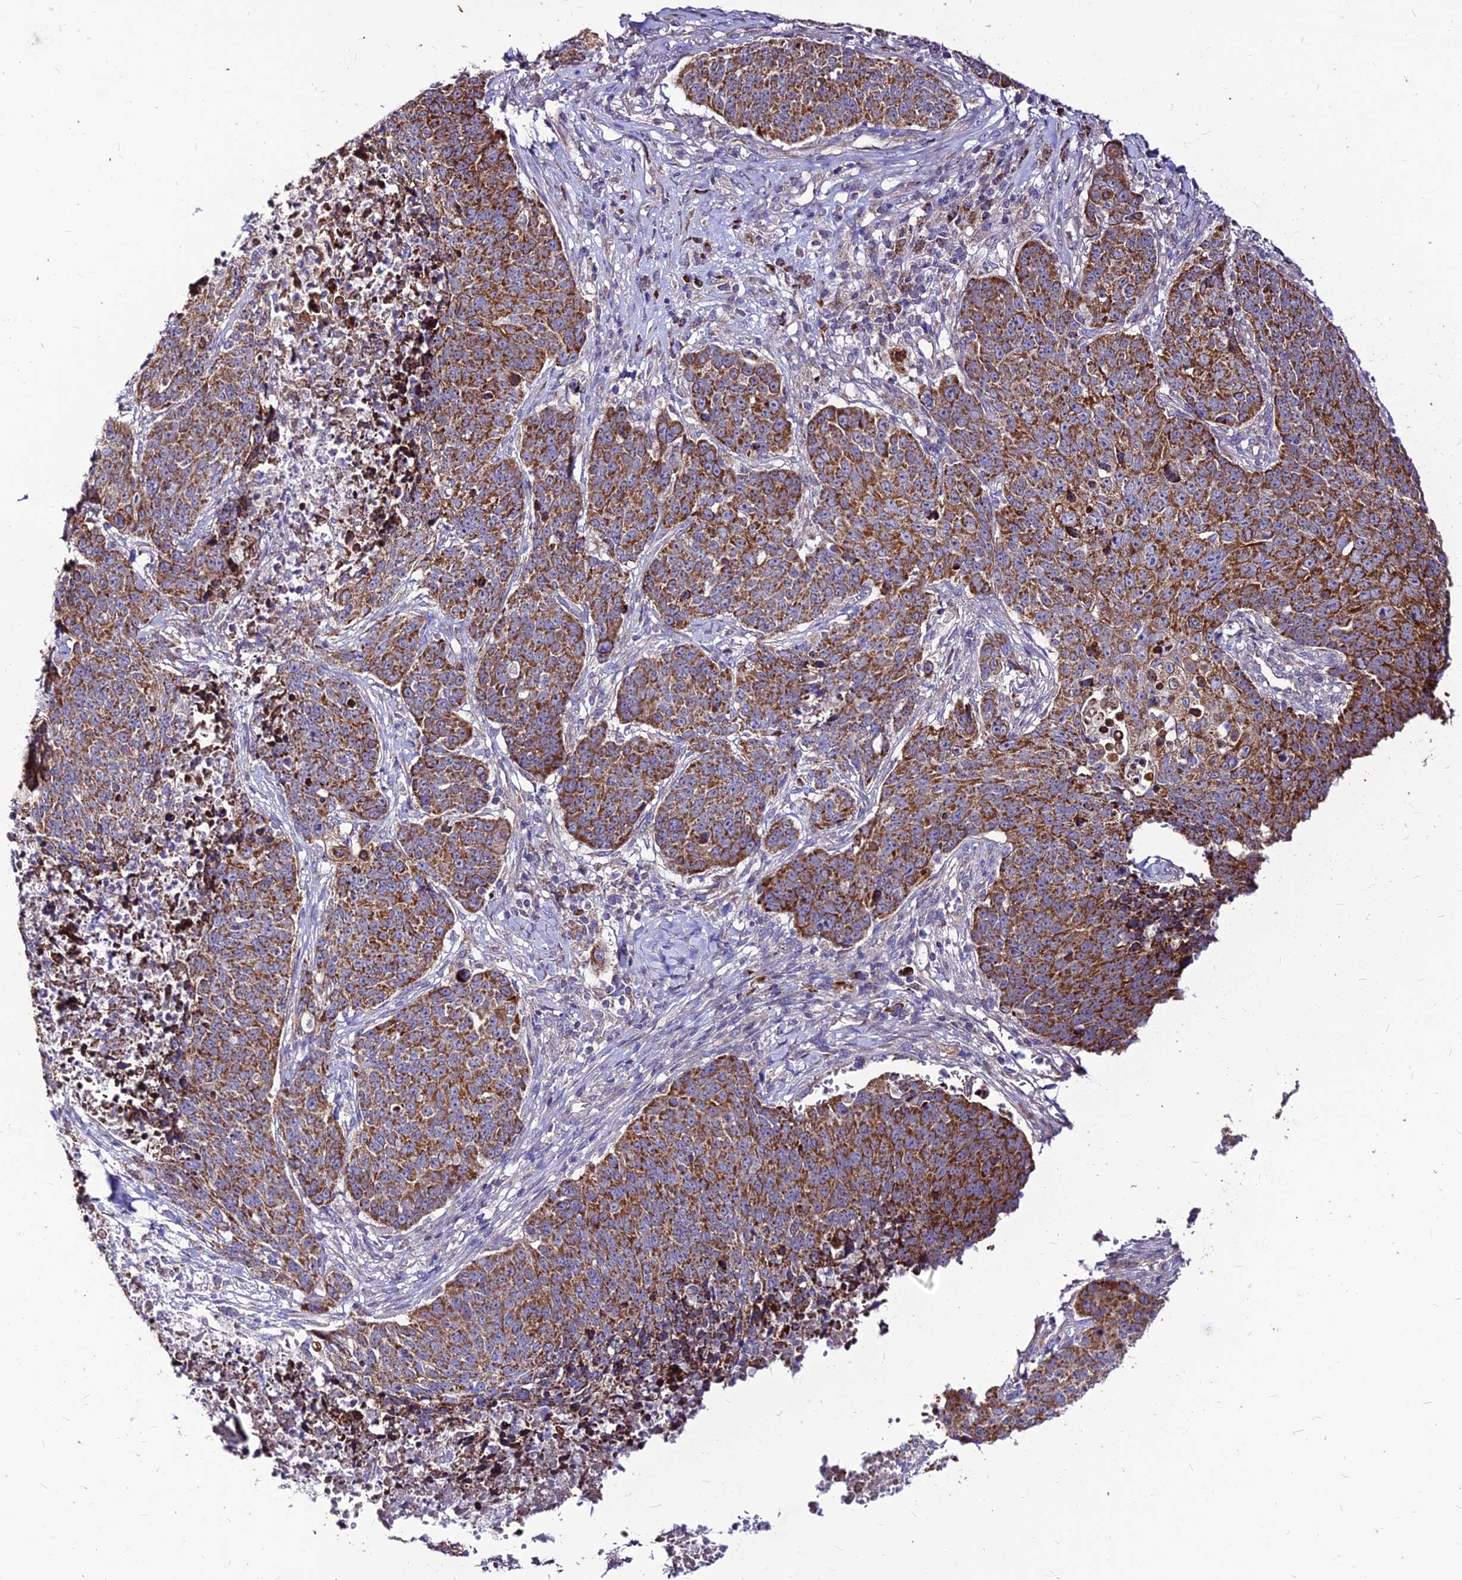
{"staining": {"intensity": "moderate", "quantity": ">75%", "location": "cytoplasmic/membranous"}, "tissue": "lung cancer", "cell_type": "Tumor cells", "image_type": "cancer", "snomed": [{"axis": "morphology", "description": "Normal tissue, NOS"}, {"axis": "morphology", "description": "Squamous cell carcinoma, NOS"}, {"axis": "topography", "description": "Lymph node"}, {"axis": "topography", "description": "Lung"}], "caption": "Immunohistochemistry of human lung cancer (squamous cell carcinoma) displays medium levels of moderate cytoplasmic/membranous expression in approximately >75% of tumor cells.", "gene": "ECI1", "patient": {"sex": "male", "age": 66}}